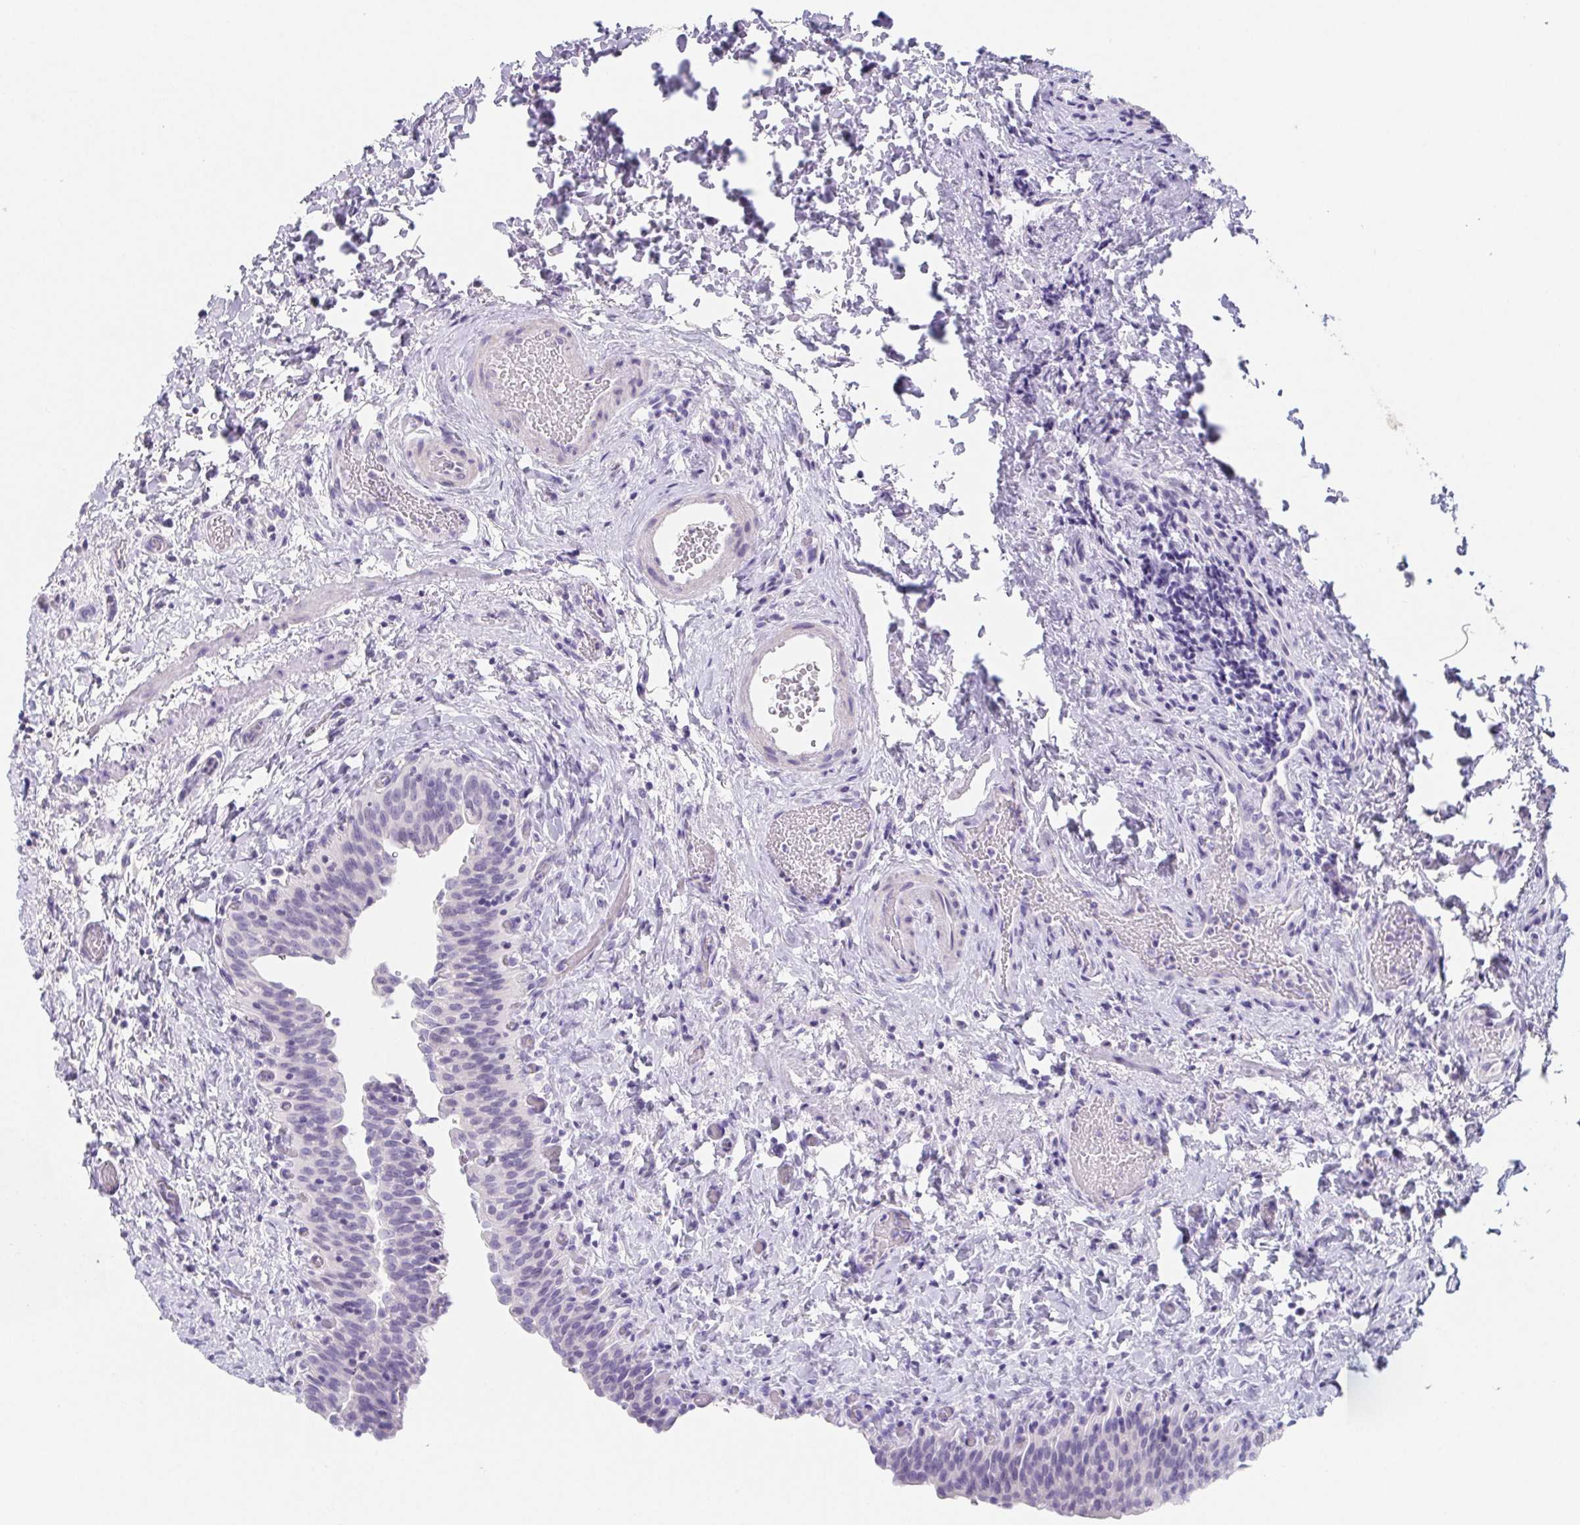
{"staining": {"intensity": "negative", "quantity": "none", "location": "none"}, "tissue": "urinary bladder", "cell_type": "Urothelial cells", "image_type": "normal", "snomed": [{"axis": "morphology", "description": "Normal tissue, NOS"}, {"axis": "topography", "description": "Urinary bladder"}], "caption": "An image of urinary bladder stained for a protein displays no brown staining in urothelial cells. (DAB (3,3'-diaminobenzidine) immunohistochemistry with hematoxylin counter stain).", "gene": "HDGFL1", "patient": {"sex": "male", "age": 56}}